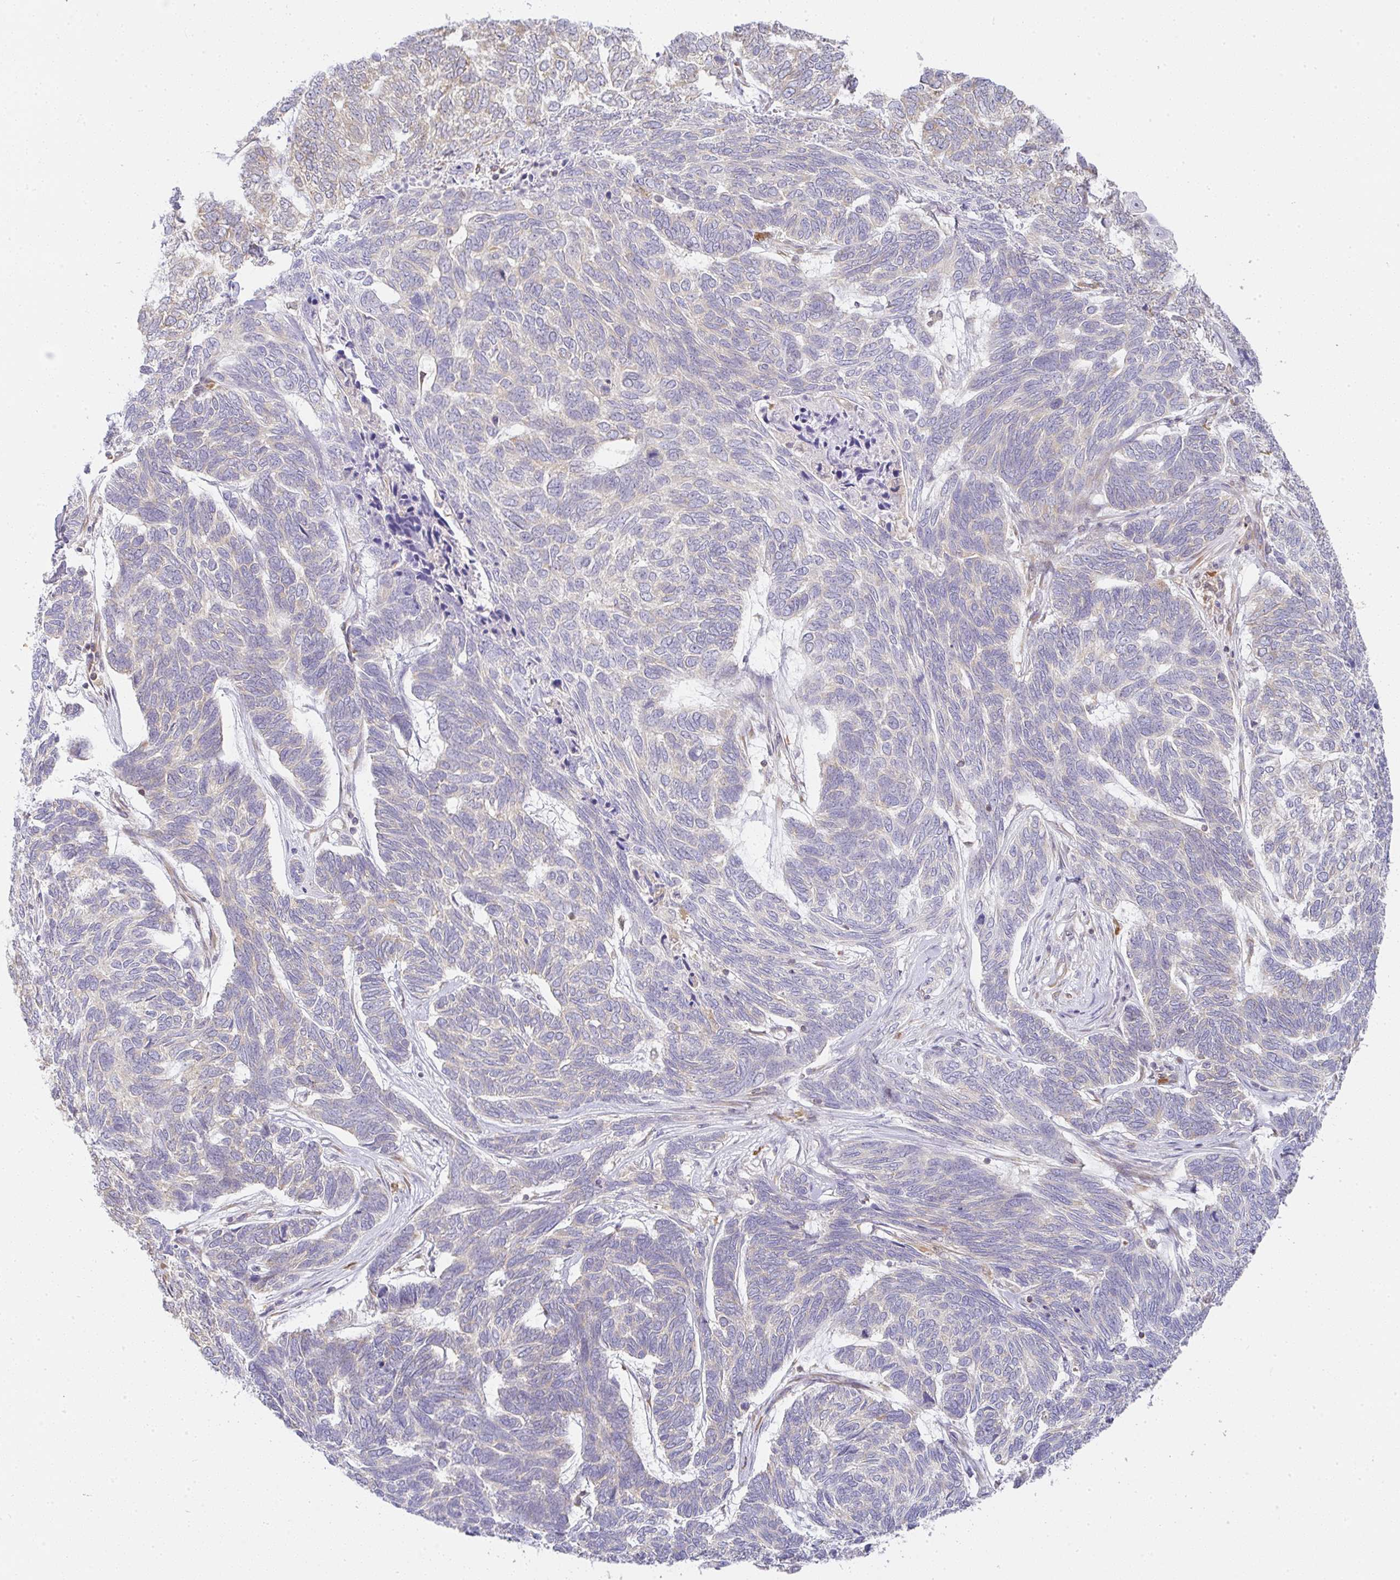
{"staining": {"intensity": "negative", "quantity": "none", "location": "none"}, "tissue": "skin cancer", "cell_type": "Tumor cells", "image_type": "cancer", "snomed": [{"axis": "morphology", "description": "Basal cell carcinoma"}, {"axis": "topography", "description": "Skin"}], "caption": "There is no significant positivity in tumor cells of skin cancer. The staining is performed using DAB brown chromogen with nuclei counter-stained in using hematoxylin.", "gene": "DERL2", "patient": {"sex": "female", "age": 65}}